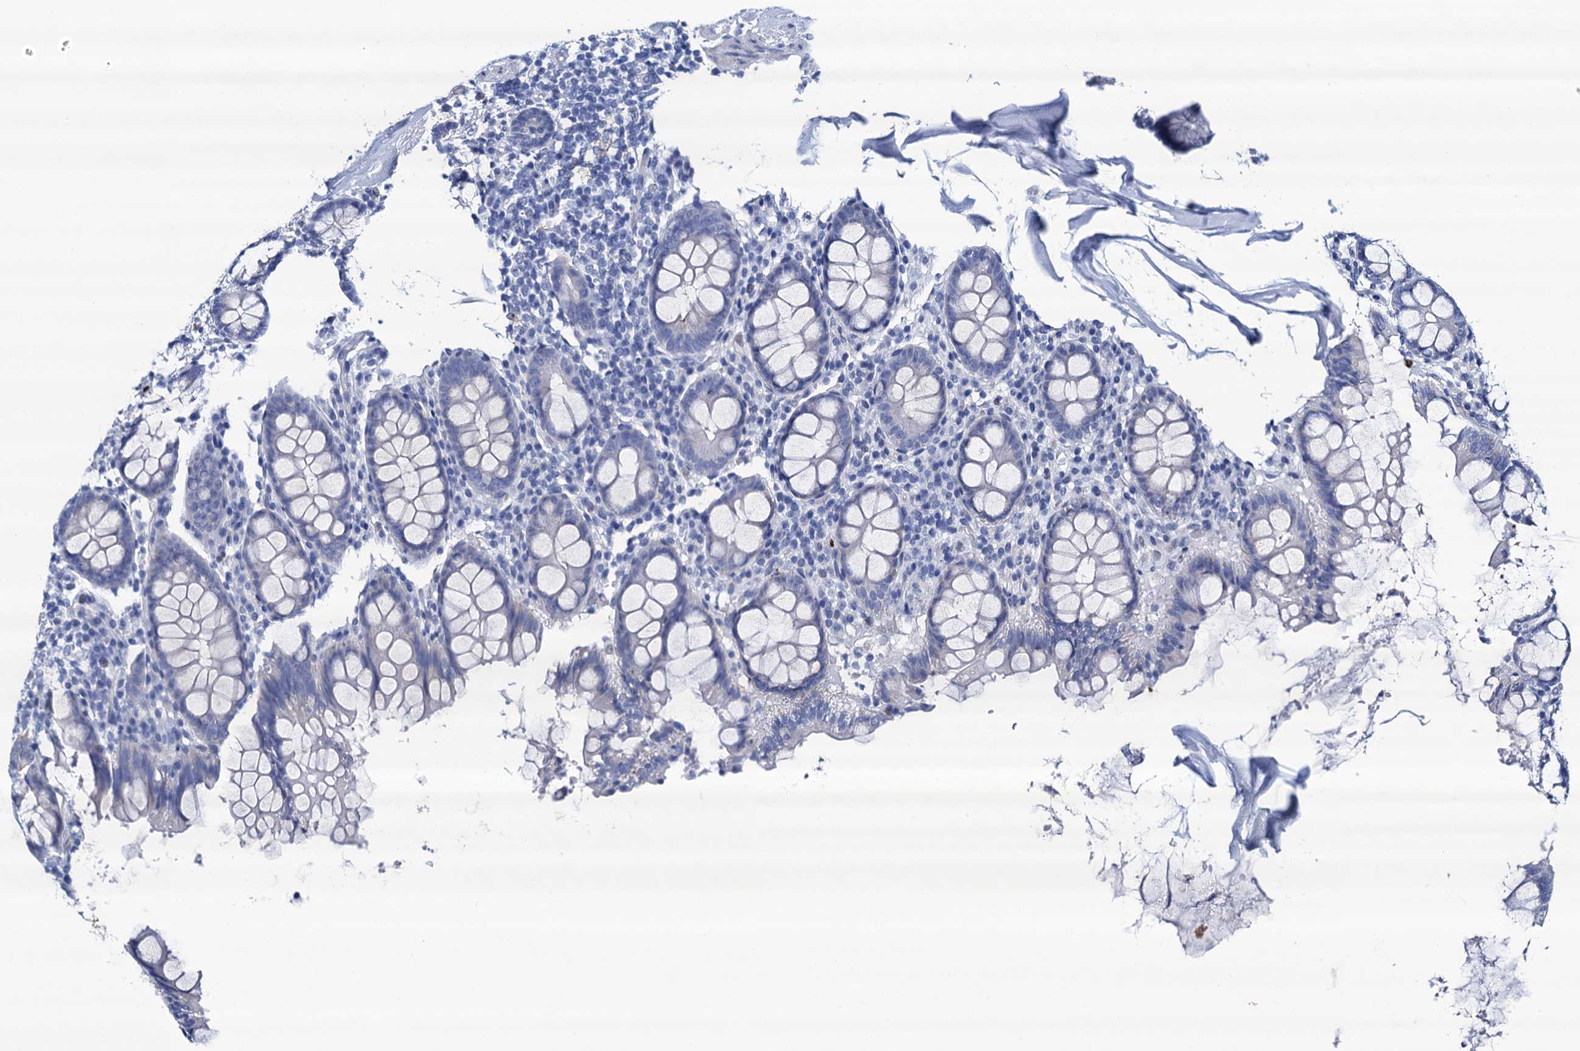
{"staining": {"intensity": "negative", "quantity": "none", "location": "none"}, "tissue": "colon", "cell_type": "Endothelial cells", "image_type": "normal", "snomed": [{"axis": "morphology", "description": "Normal tissue, NOS"}, {"axis": "topography", "description": "Colon"}], "caption": "This is an immunohistochemistry (IHC) micrograph of unremarkable human colon. There is no expression in endothelial cells.", "gene": "RHCG", "patient": {"sex": "female", "age": 79}}